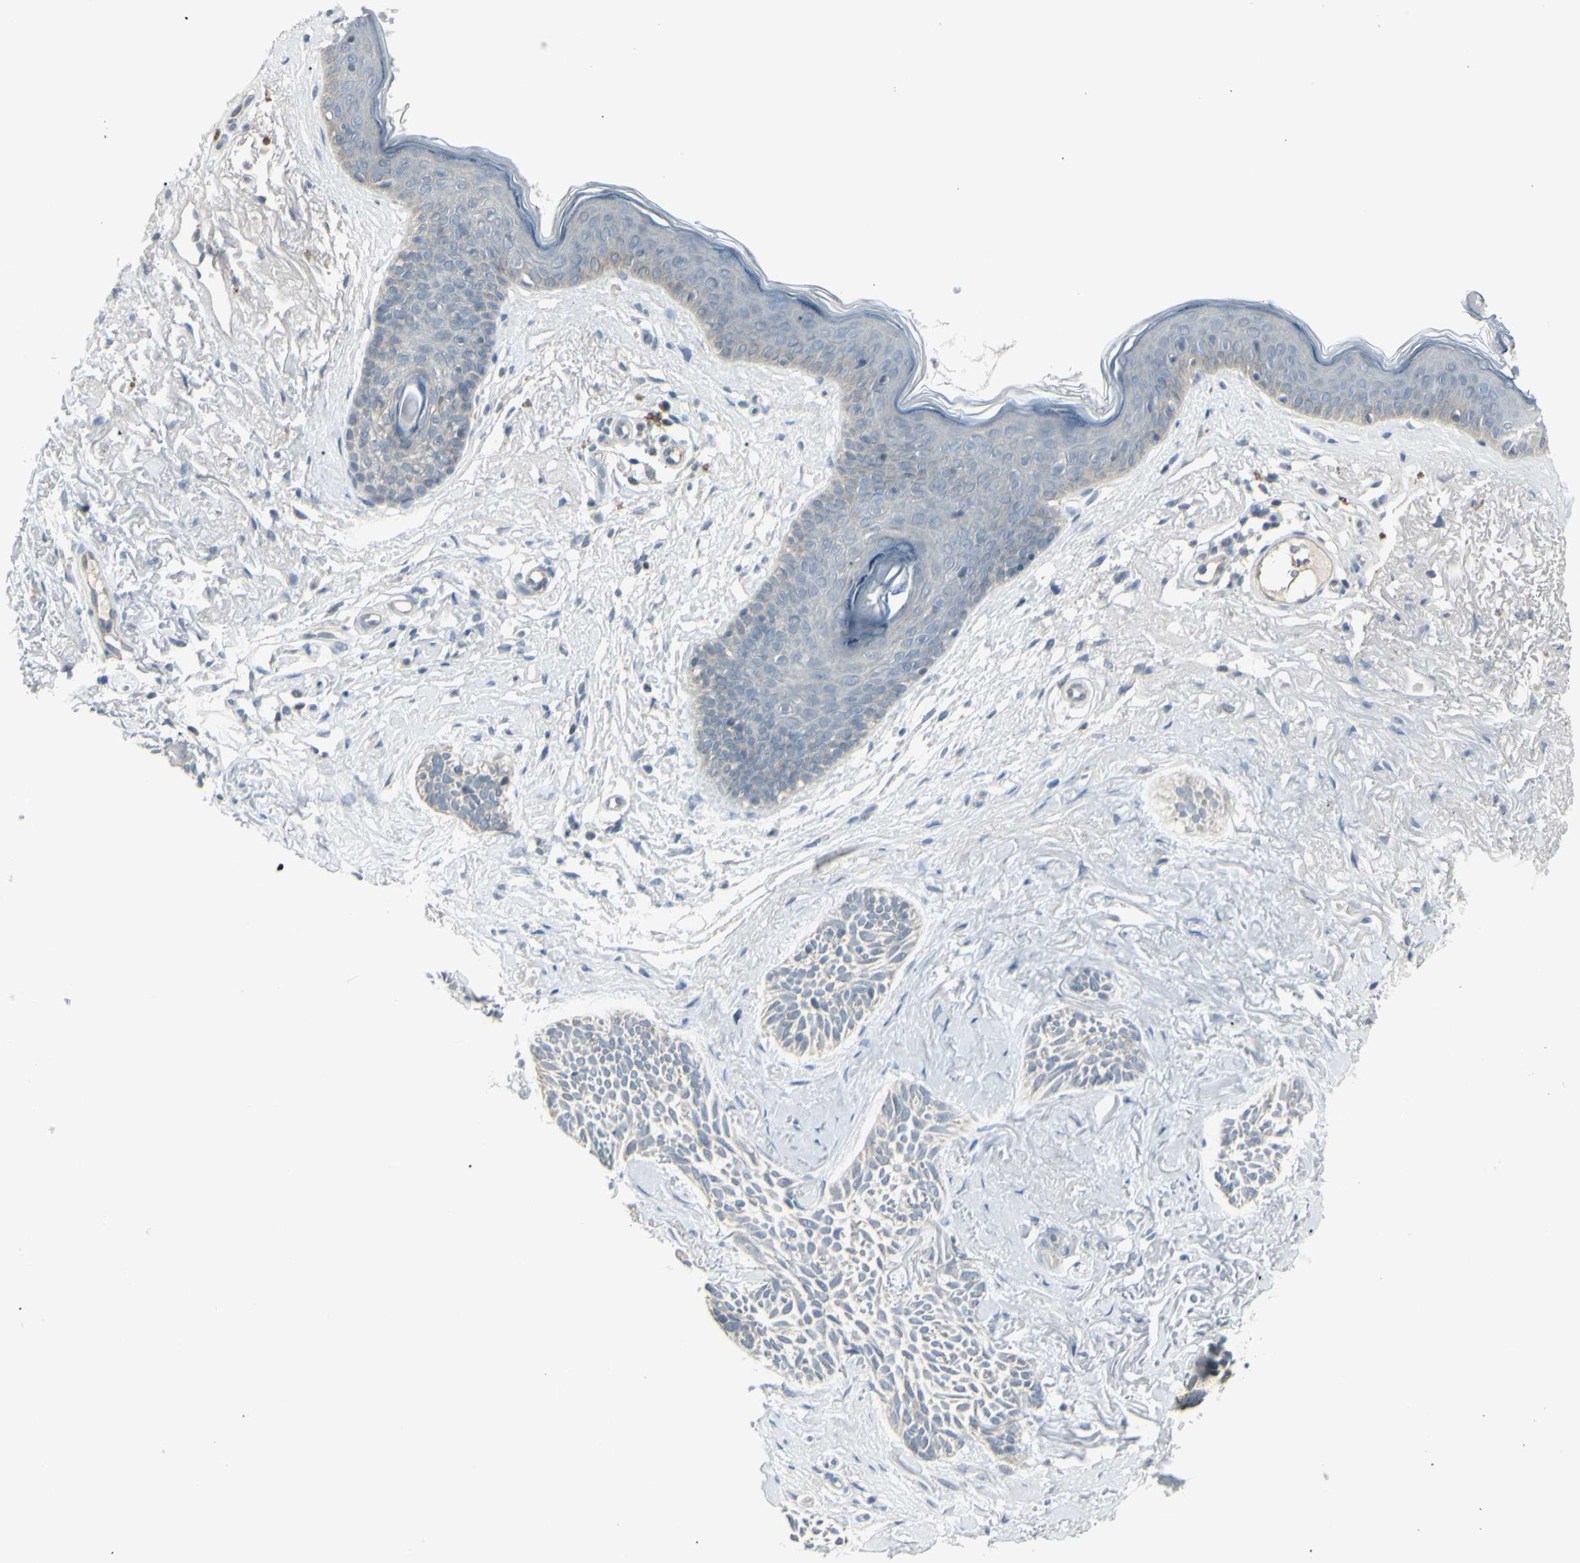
{"staining": {"intensity": "negative", "quantity": "none", "location": "none"}, "tissue": "skin cancer", "cell_type": "Tumor cells", "image_type": "cancer", "snomed": [{"axis": "morphology", "description": "Normal tissue, NOS"}, {"axis": "morphology", "description": "Basal cell carcinoma"}, {"axis": "topography", "description": "Skin"}], "caption": "A high-resolution image shows IHC staining of basal cell carcinoma (skin), which displays no significant expression in tumor cells.", "gene": "SH3GL2", "patient": {"sex": "female", "age": 84}}